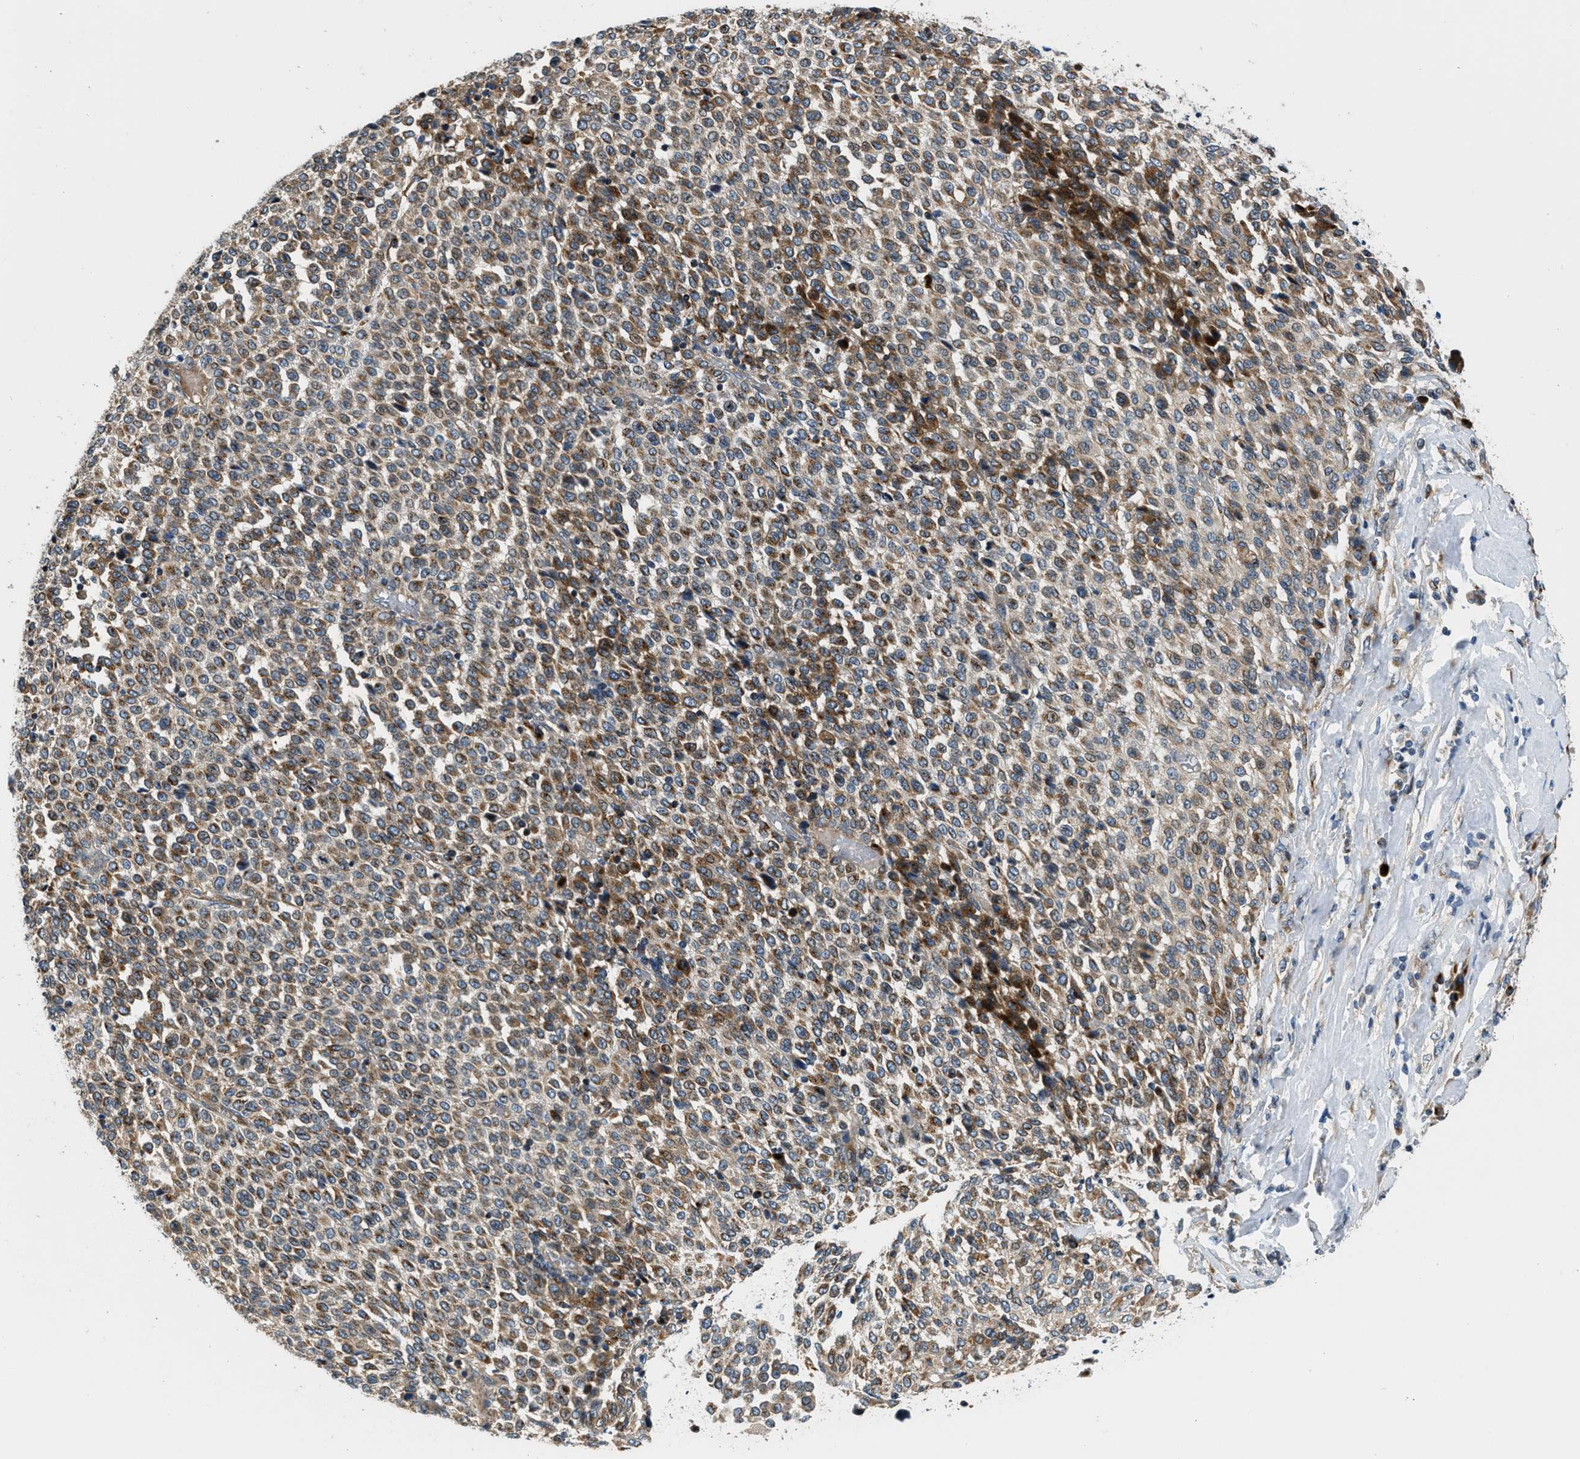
{"staining": {"intensity": "moderate", "quantity": ">75%", "location": "cytoplasmic/membranous"}, "tissue": "melanoma", "cell_type": "Tumor cells", "image_type": "cancer", "snomed": [{"axis": "morphology", "description": "Malignant melanoma, Metastatic site"}, {"axis": "topography", "description": "Pancreas"}], "caption": "DAB immunohistochemical staining of malignant melanoma (metastatic site) reveals moderate cytoplasmic/membranous protein positivity in about >75% of tumor cells. Nuclei are stained in blue.", "gene": "FUT8", "patient": {"sex": "female", "age": 30}}